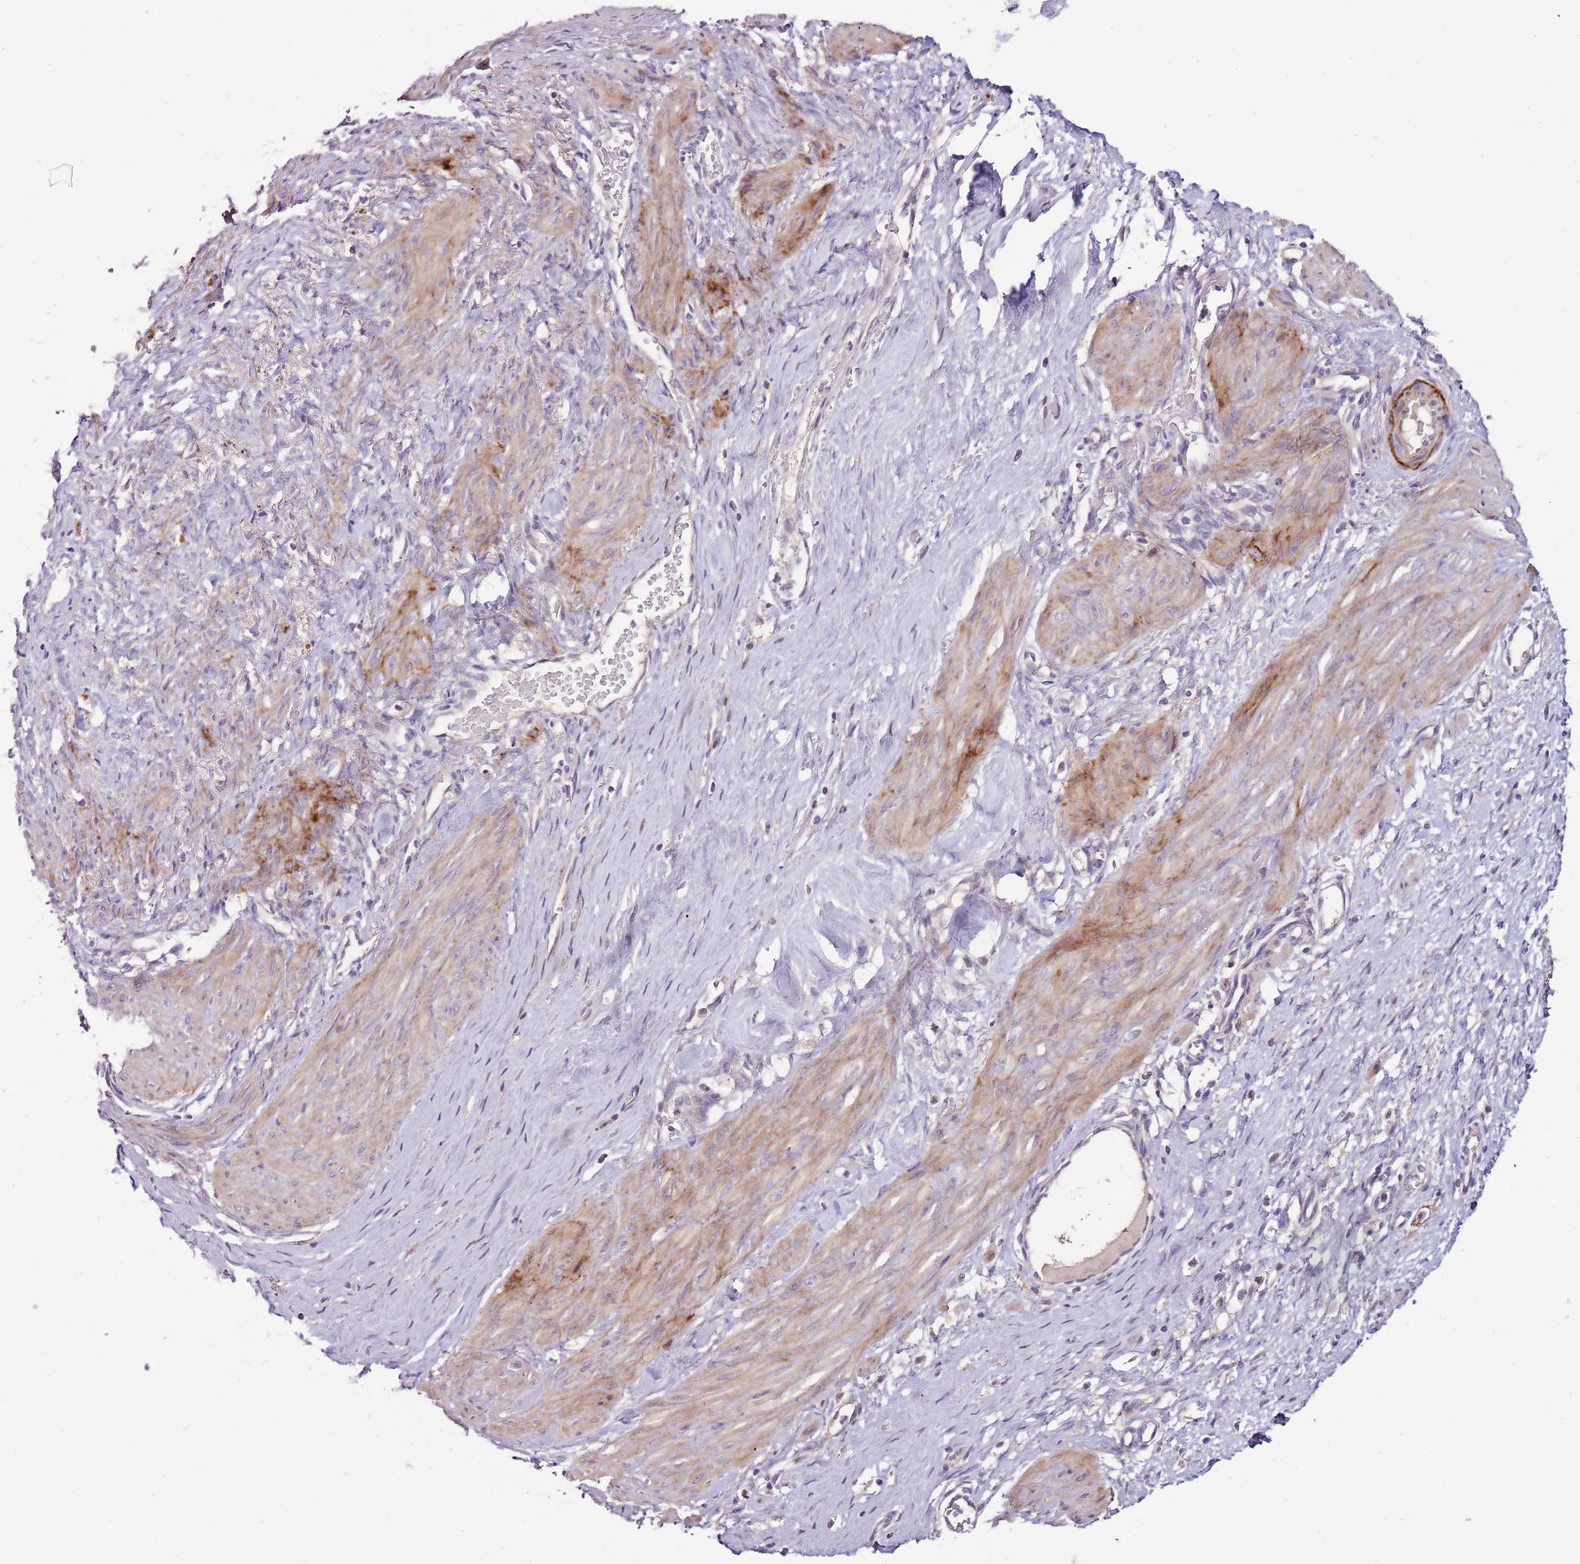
{"staining": {"intensity": "moderate", "quantity": ">75%", "location": "cytoplasmic/membranous"}, "tissue": "smooth muscle", "cell_type": "Smooth muscle cells", "image_type": "normal", "snomed": [{"axis": "morphology", "description": "Normal tissue, NOS"}, {"axis": "topography", "description": "Endometrium"}], "caption": "Immunohistochemistry photomicrograph of benign smooth muscle: smooth muscle stained using immunohistochemistry (IHC) demonstrates medium levels of moderate protein expression localized specifically in the cytoplasmic/membranous of smooth muscle cells, appearing as a cytoplasmic/membranous brown color.", "gene": "NKX2", "patient": {"sex": "female", "age": 33}}